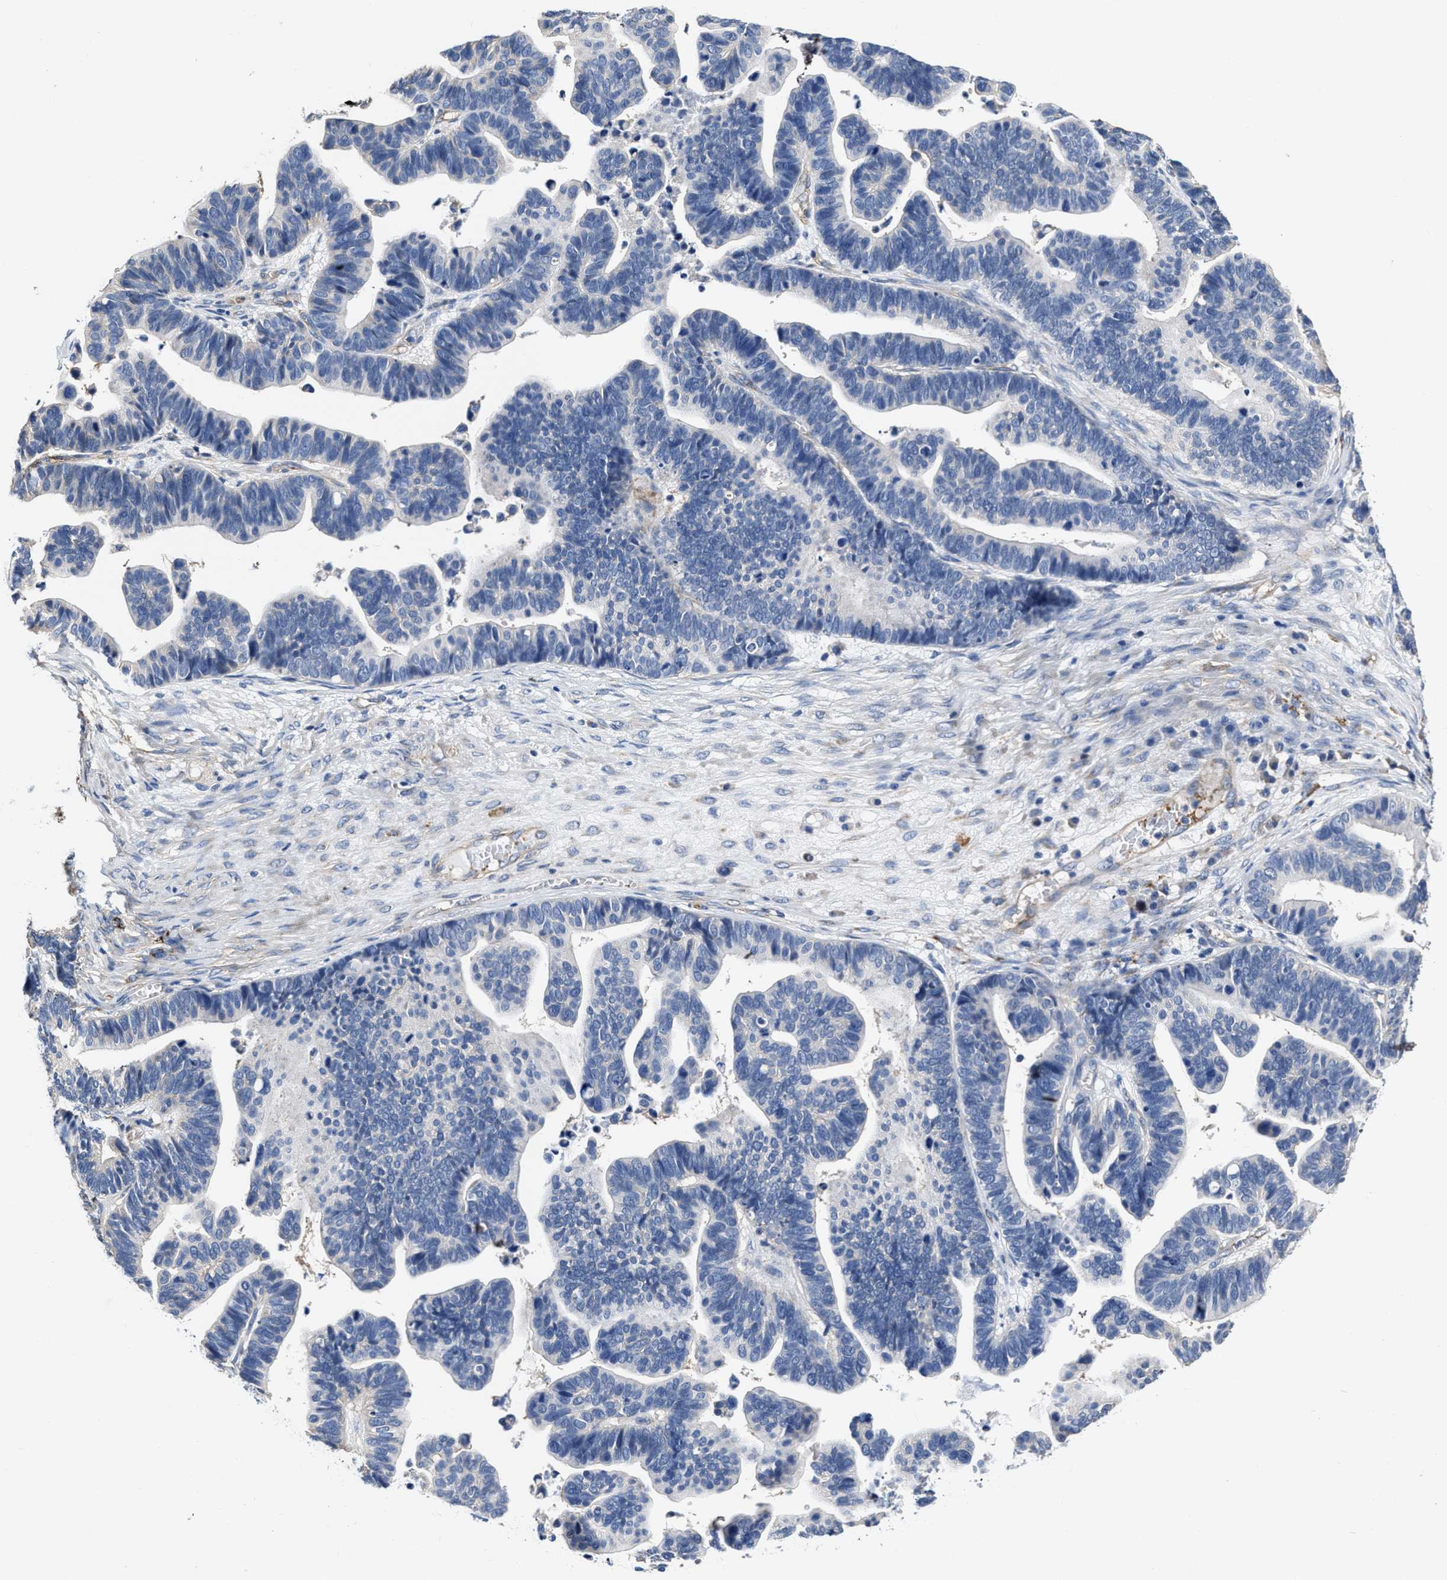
{"staining": {"intensity": "negative", "quantity": "none", "location": "none"}, "tissue": "ovarian cancer", "cell_type": "Tumor cells", "image_type": "cancer", "snomed": [{"axis": "morphology", "description": "Cystadenocarcinoma, serous, NOS"}, {"axis": "topography", "description": "Ovary"}], "caption": "Immunohistochemistry of human ovarian cancer (serous cystadenocarcinoma) displays no staining in tumor cells.", "gene": "C22orf42", "patient": {"sex": "female", "age": 56}}